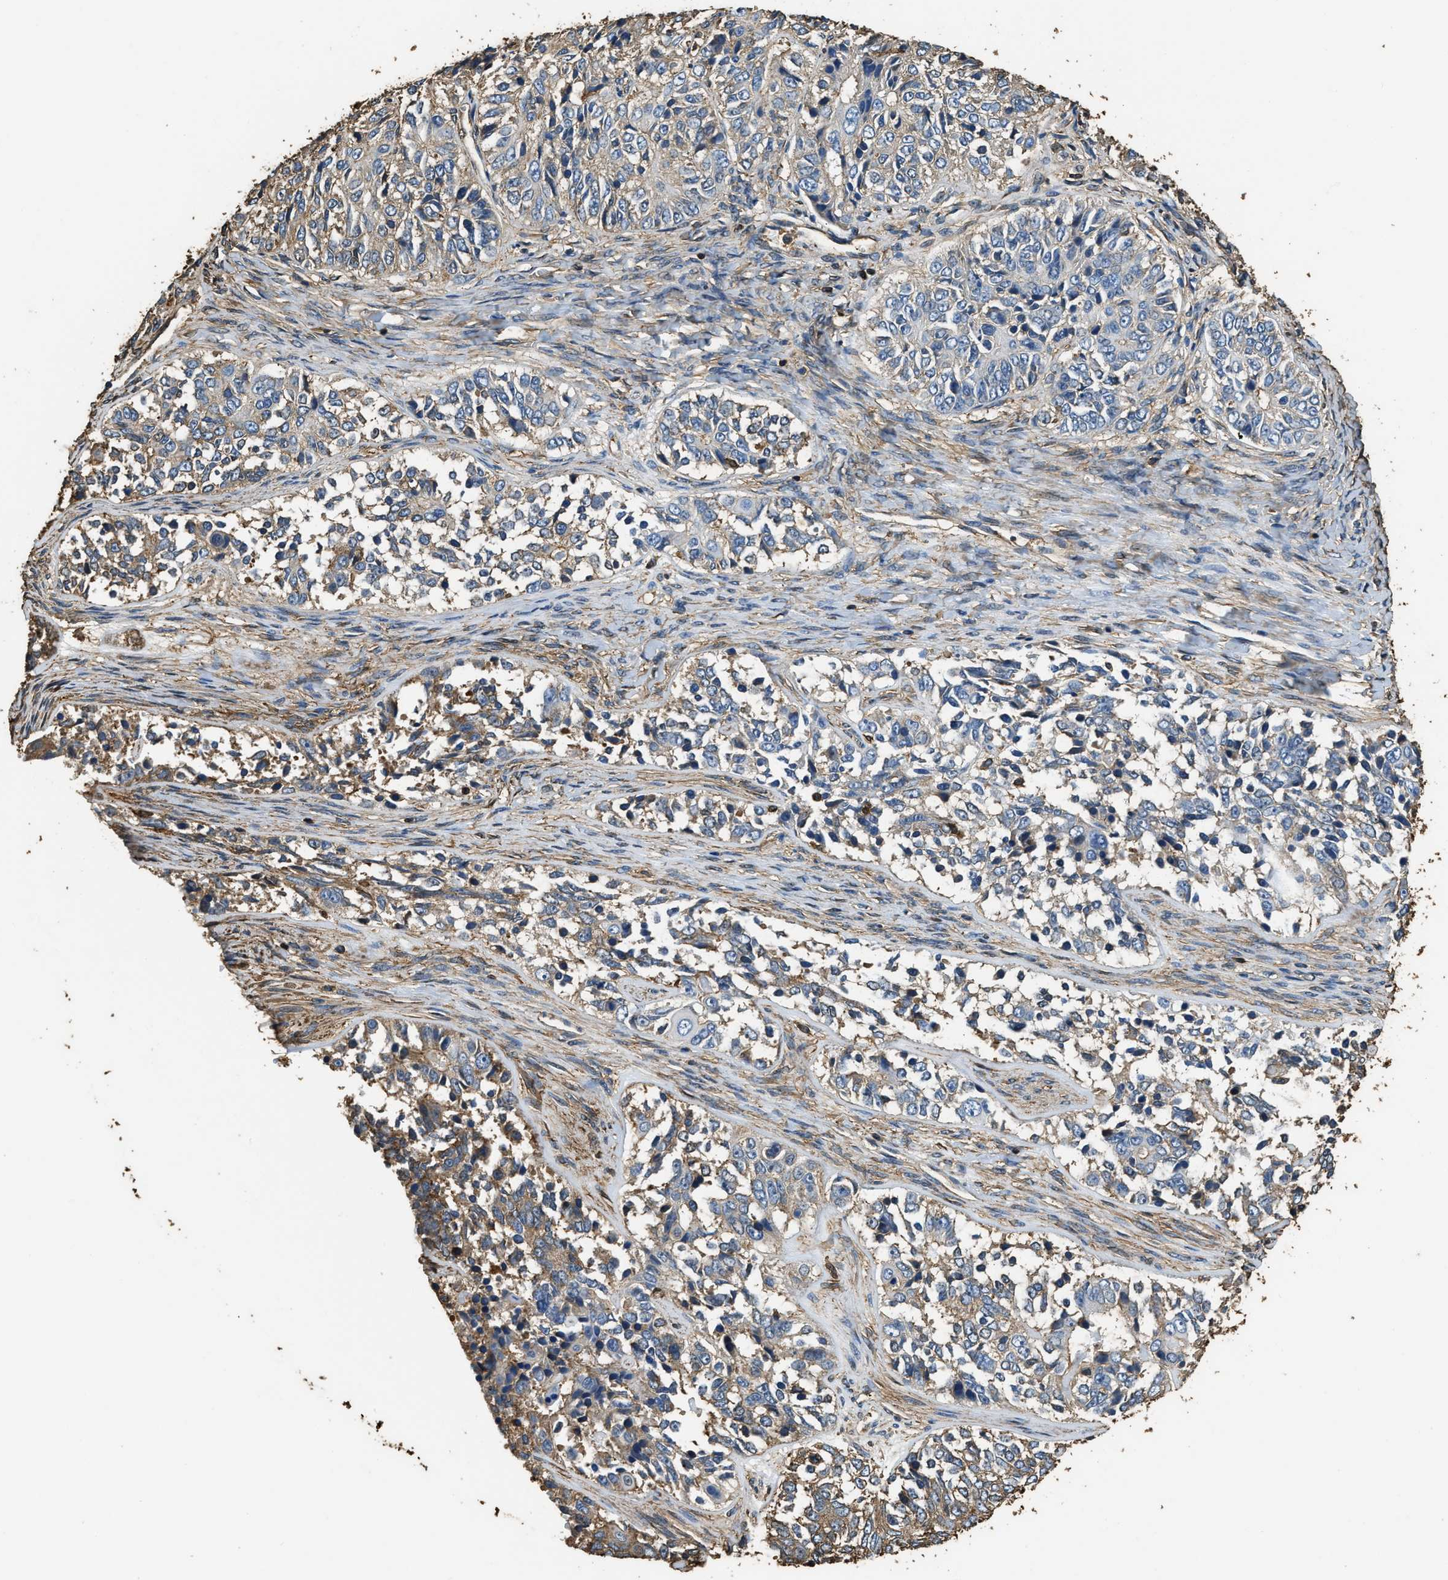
{"staining": {"intensity": "moderate", "quantity": "<25%", "location": "cytoplasmic/membranous"}, "tissue": "ovarian cancer", "cell_type": "Tumor cells", "image_type": "cancer", "snomed": [{"axis": "morphology", "description": "Carcinoma, endometroid"}, {"axis": "topography", "description": "Ovary"}], "caption": "Immunohistochemical staining of human ovarian cancer (endometroid carcinoma) demonstrates low levels of moderate cytoplasmic/membranous expression in about <25% of tumor cells.", "gene": "ACCS", "patient": {"sex": "female", "age": 51}}